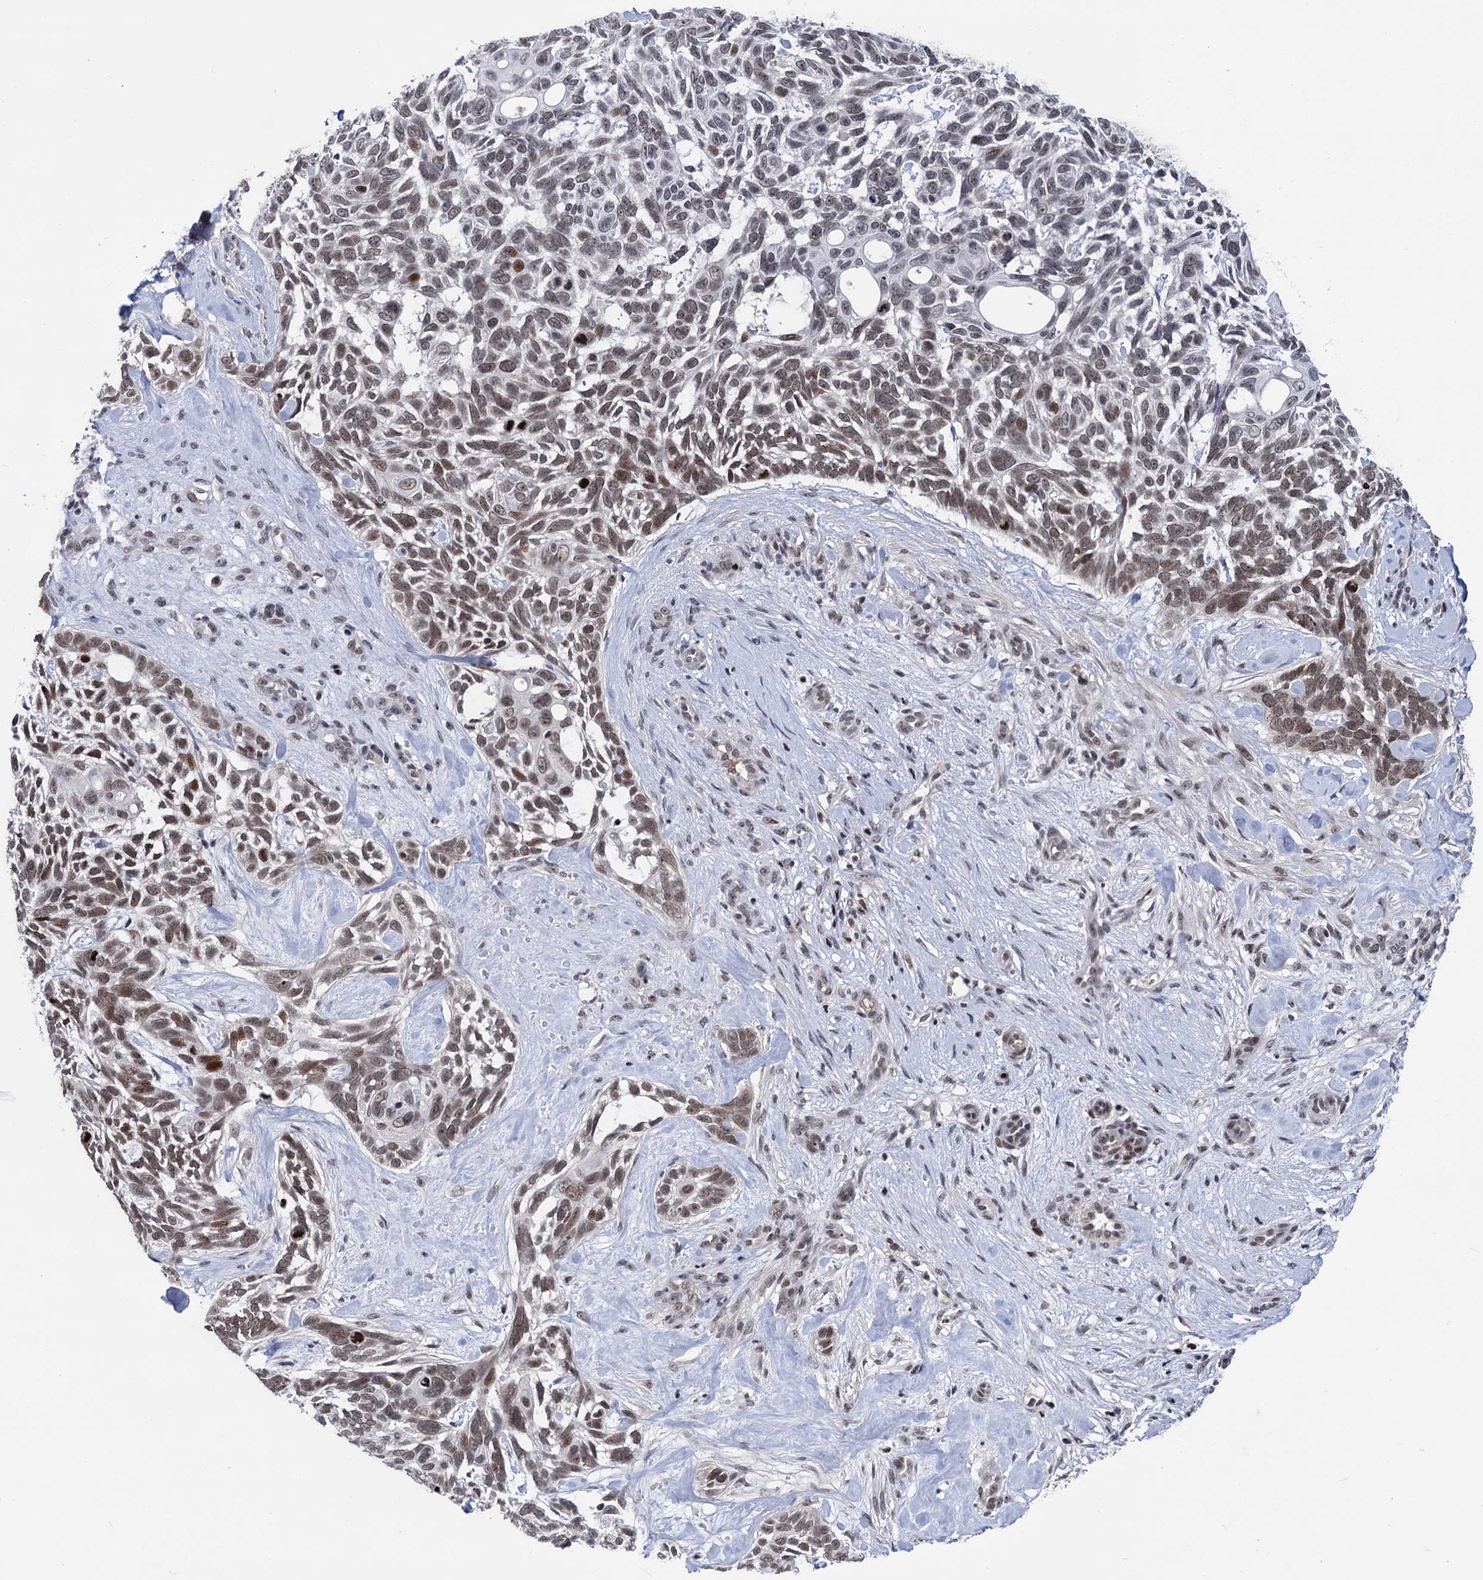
{"staining": {"intensity": "moderate", "quantity": "25%-75%", "location": "nuclear"}, "tissue": "skin cancer", "cell_type": "Tumor cells", "image_type": "cancer", "snomed": [{"axis": "morphology", "description": "Basal cell carcinoma"}, {"axis": "topography", "description": "Skin"}], "caption": "Immunohistochemical staining of human skin cancer (basal cell carcinoma) demonstrates moderate nuclear protein staining in about 25%-75% of tumor cells.", "gene": "ZCCHC10", "patient": {"sex": "male", "age": 88}}